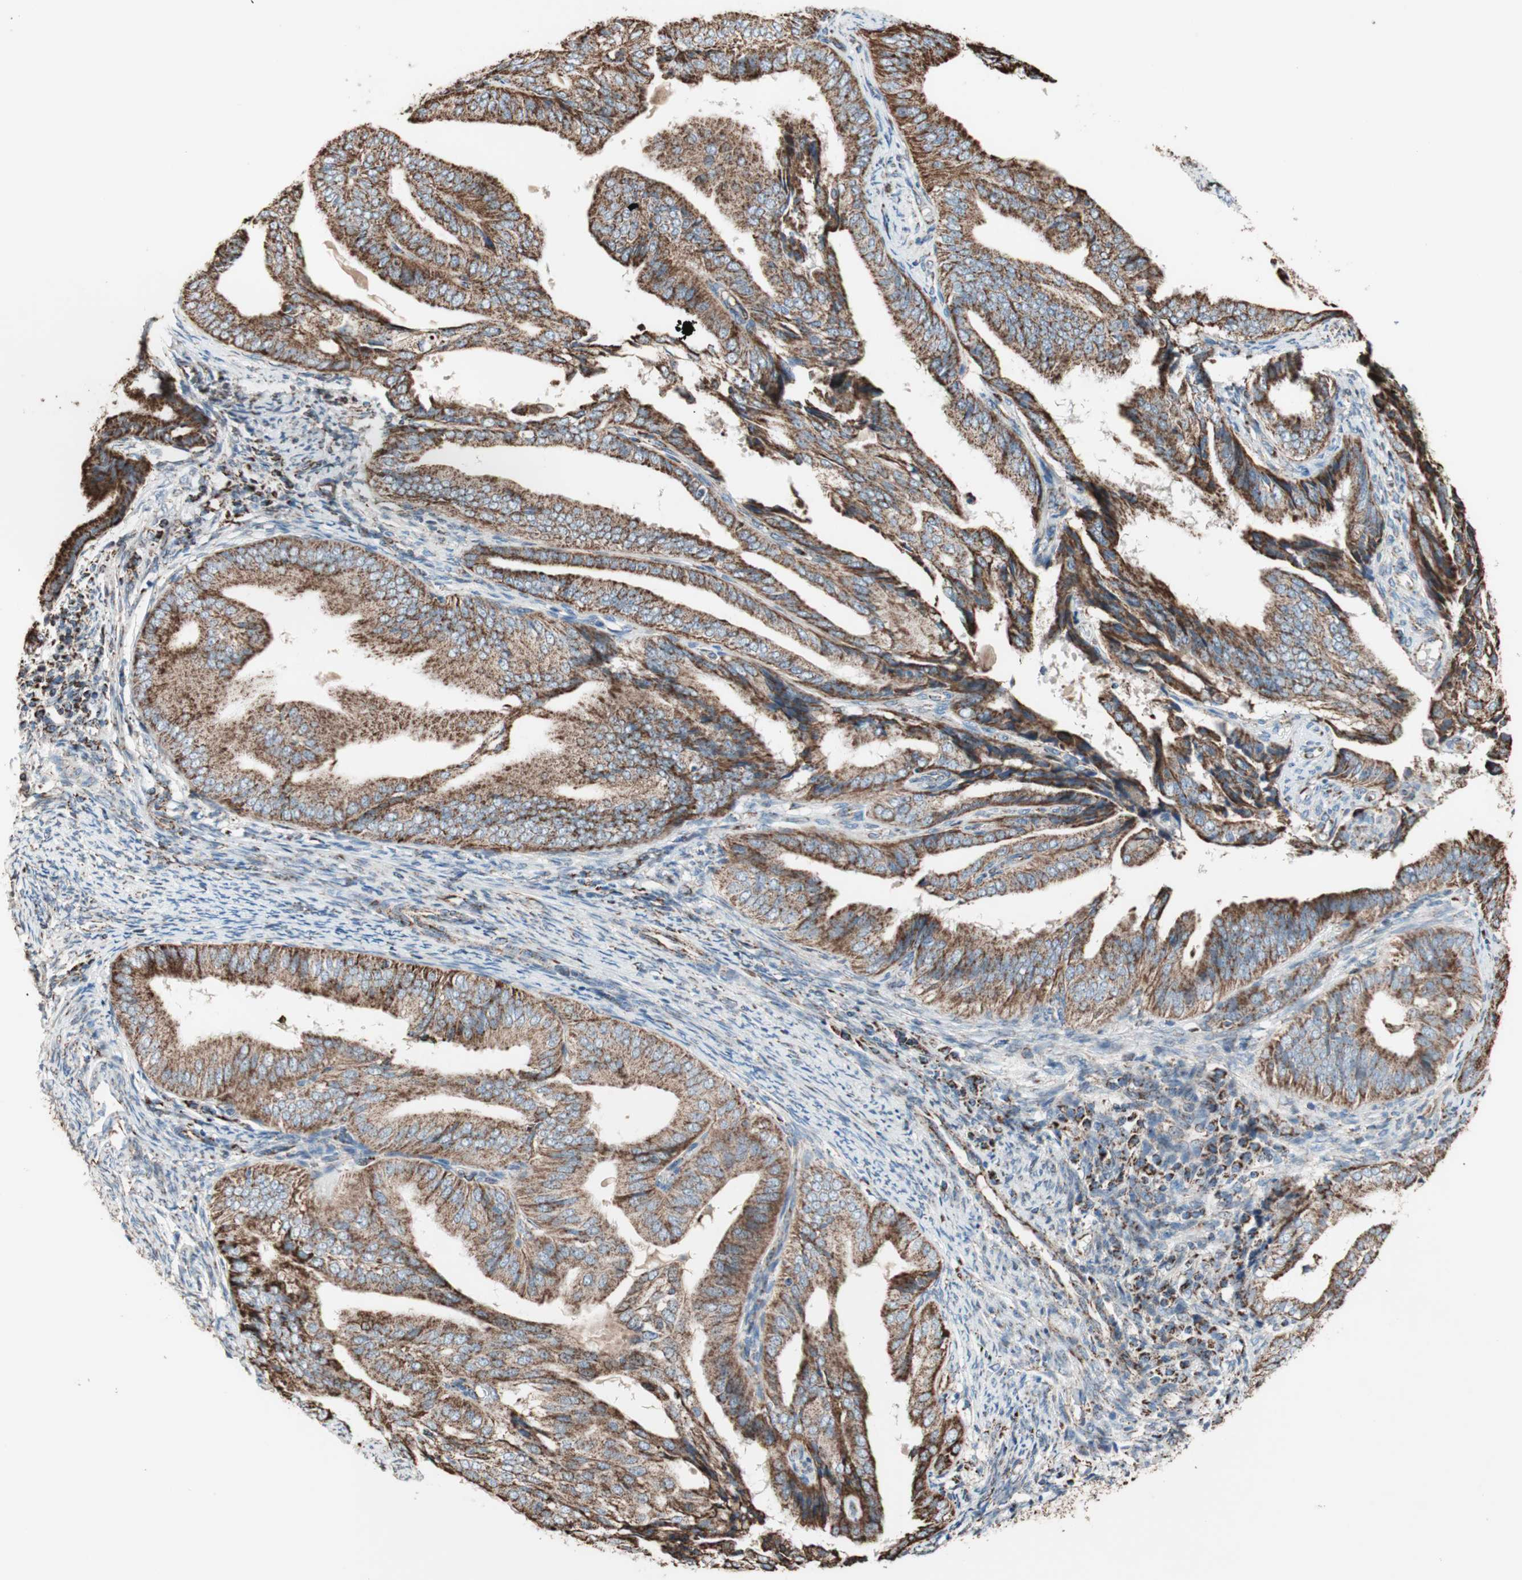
{"staining": {"intensity": "strong", "quantity": ">75%", "location": "cytoplasmic/membranous"}, "tissue": "endometrial cancer", "cell_type": "Tumor cells", "image_type": "cancer", "snomed": [{"axis": "morphology", "description": "Adenocarcinoma, NOS"}, {"axis": "topography", "description": "Endometrium"}], "caption": "Endometrial adenocarcinoma stained with a brown dye demonstrates strong cytoplasmic/membranous positive expression in approximately >75% of tumor cells.", "gene": "PCSK4", "patient": {"sex": "female", "age": 58}}